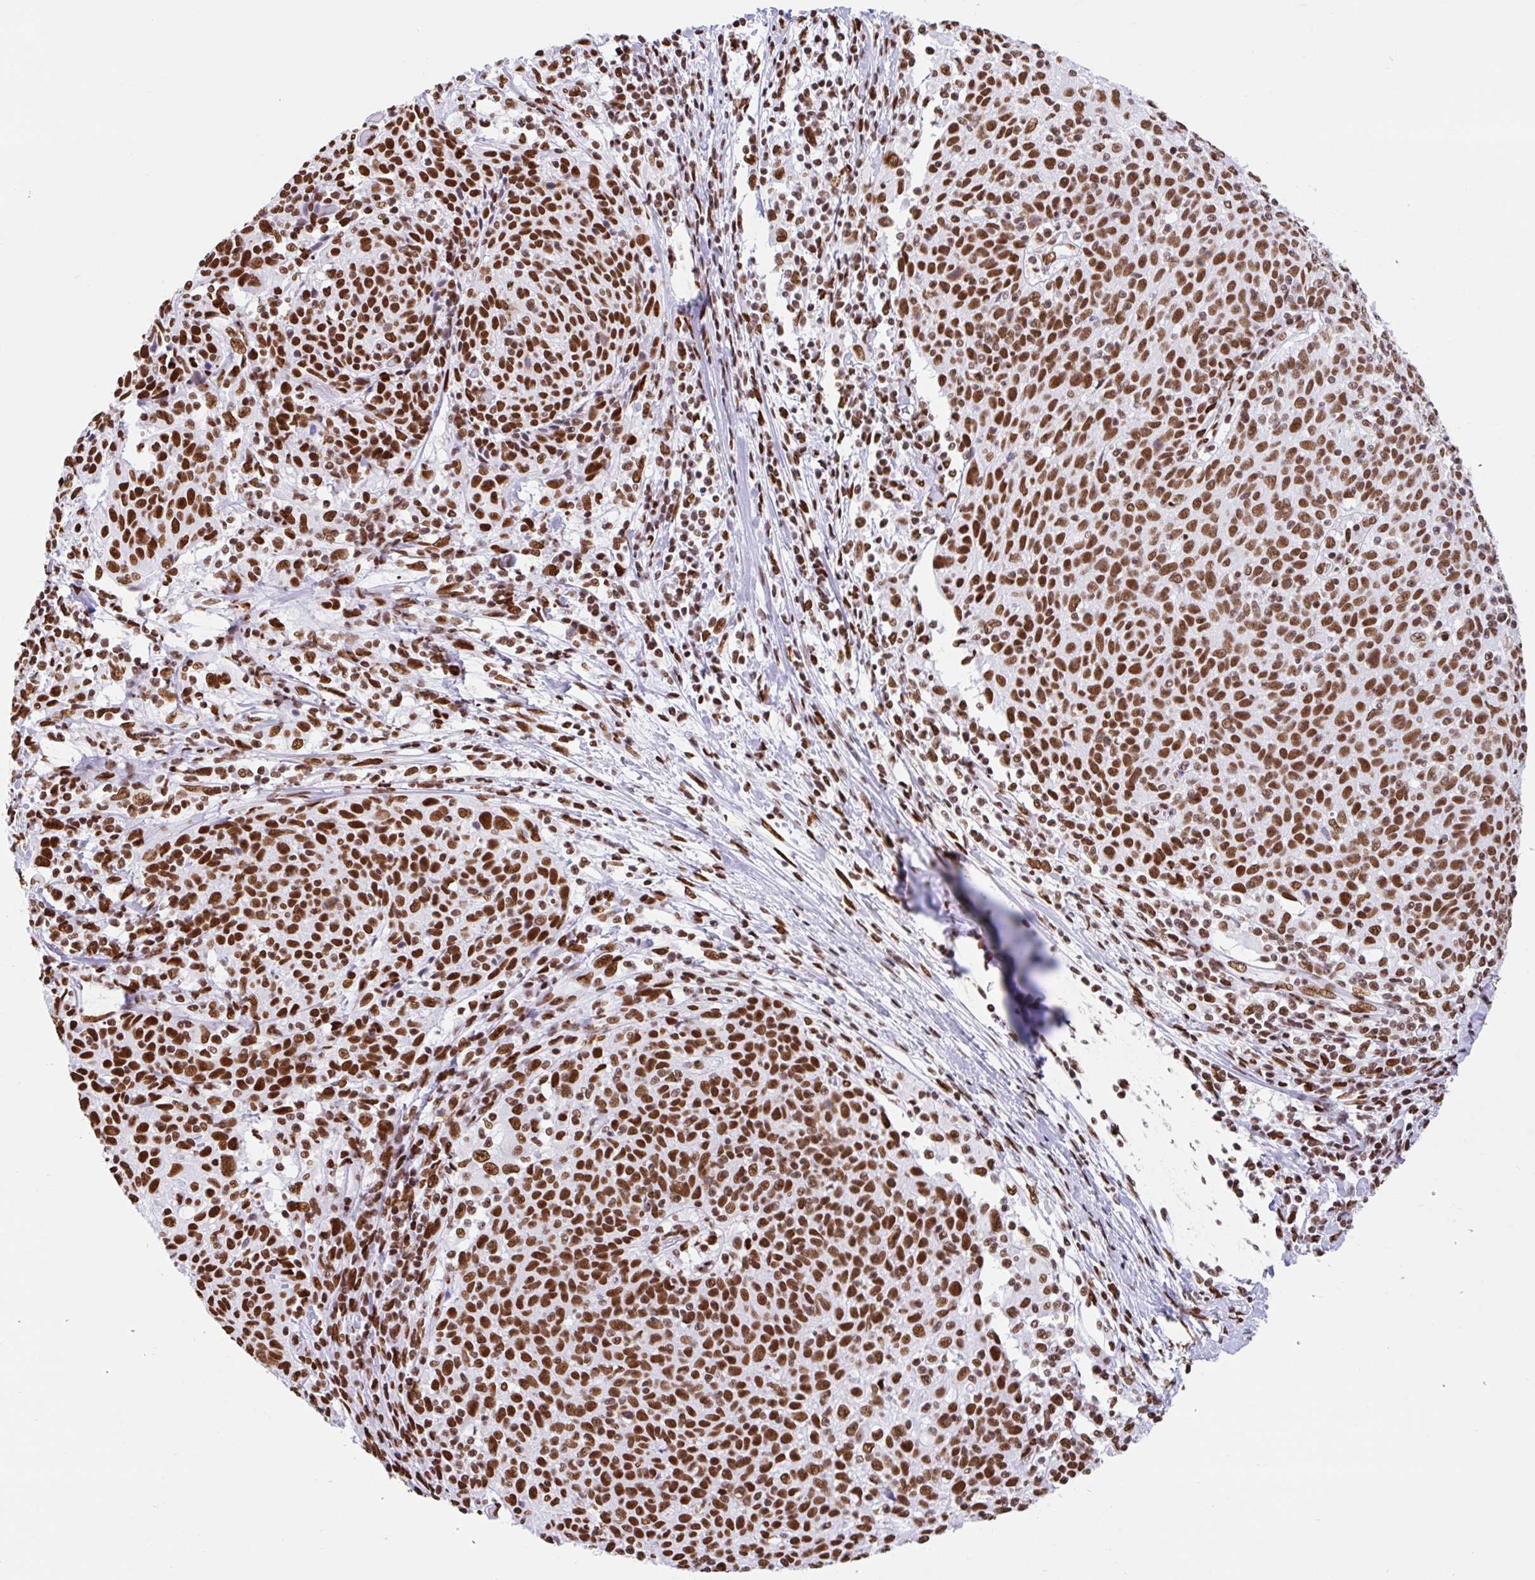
{"staining": {"intensity": "strong", "quantity": ">75%", "location": "nuclear"}, "tissue": "cervical cancer", "cell_type": "Tumor cells", "image_type": "cancer", "snomed": [{"axis": "morphology", "description": "Squamous cell carcinoma, NOS"}, {"axis": "topography", "description": "Cervix"}], "caption": "This histopathology image displays immunohistochemistry staining of human cervical cancer, with high strong nuclear positivity in approximately >75% of tumor cells.", "gene": "KHDRBS1", "patient": {"sex": "female", "age": 52}}